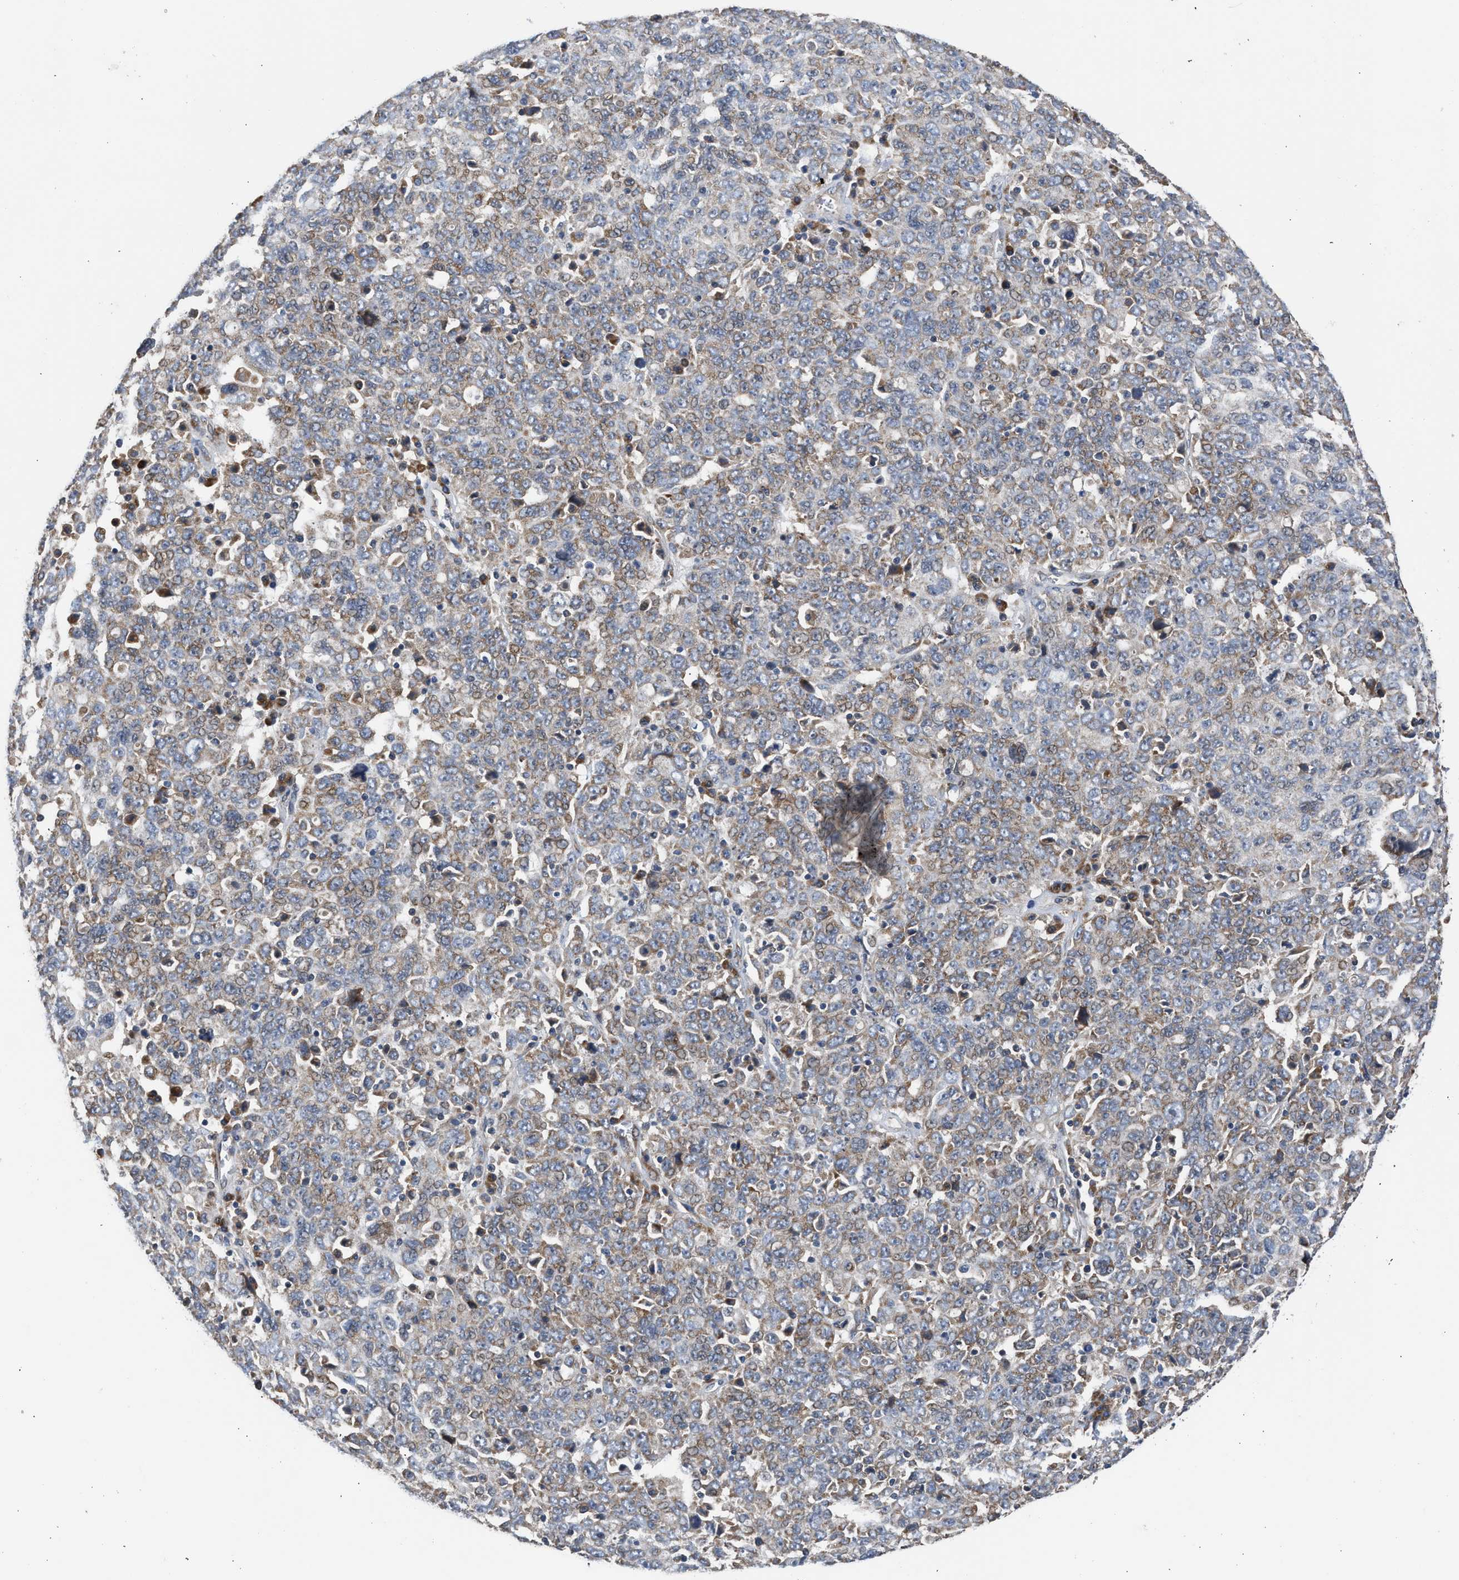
{"staining": {"intensity": "moderate", "quantity": "<25%", "location": "cytoplasmic/membranous"}, "tissue": "ovarian cancer", "cell_type": "Tumor cells", "image_type": "cancer", "snomed": [{"axis": "morphology", "description": "Carcinoma, endometroid"}, {"axis": "topography", "description": "Ovary"}], "caption": "A histopathology image of ovarian cancer stained for a protein reveals moderate cytoplasmic/membranous brown staining in tumor cells. The staining was performed using DAB, with brown indicating positive protein expression. Nuclei are stained blue with hematoxylin.", "gene": "POLG2", "patient": {"sex": "female", "age": 62}}